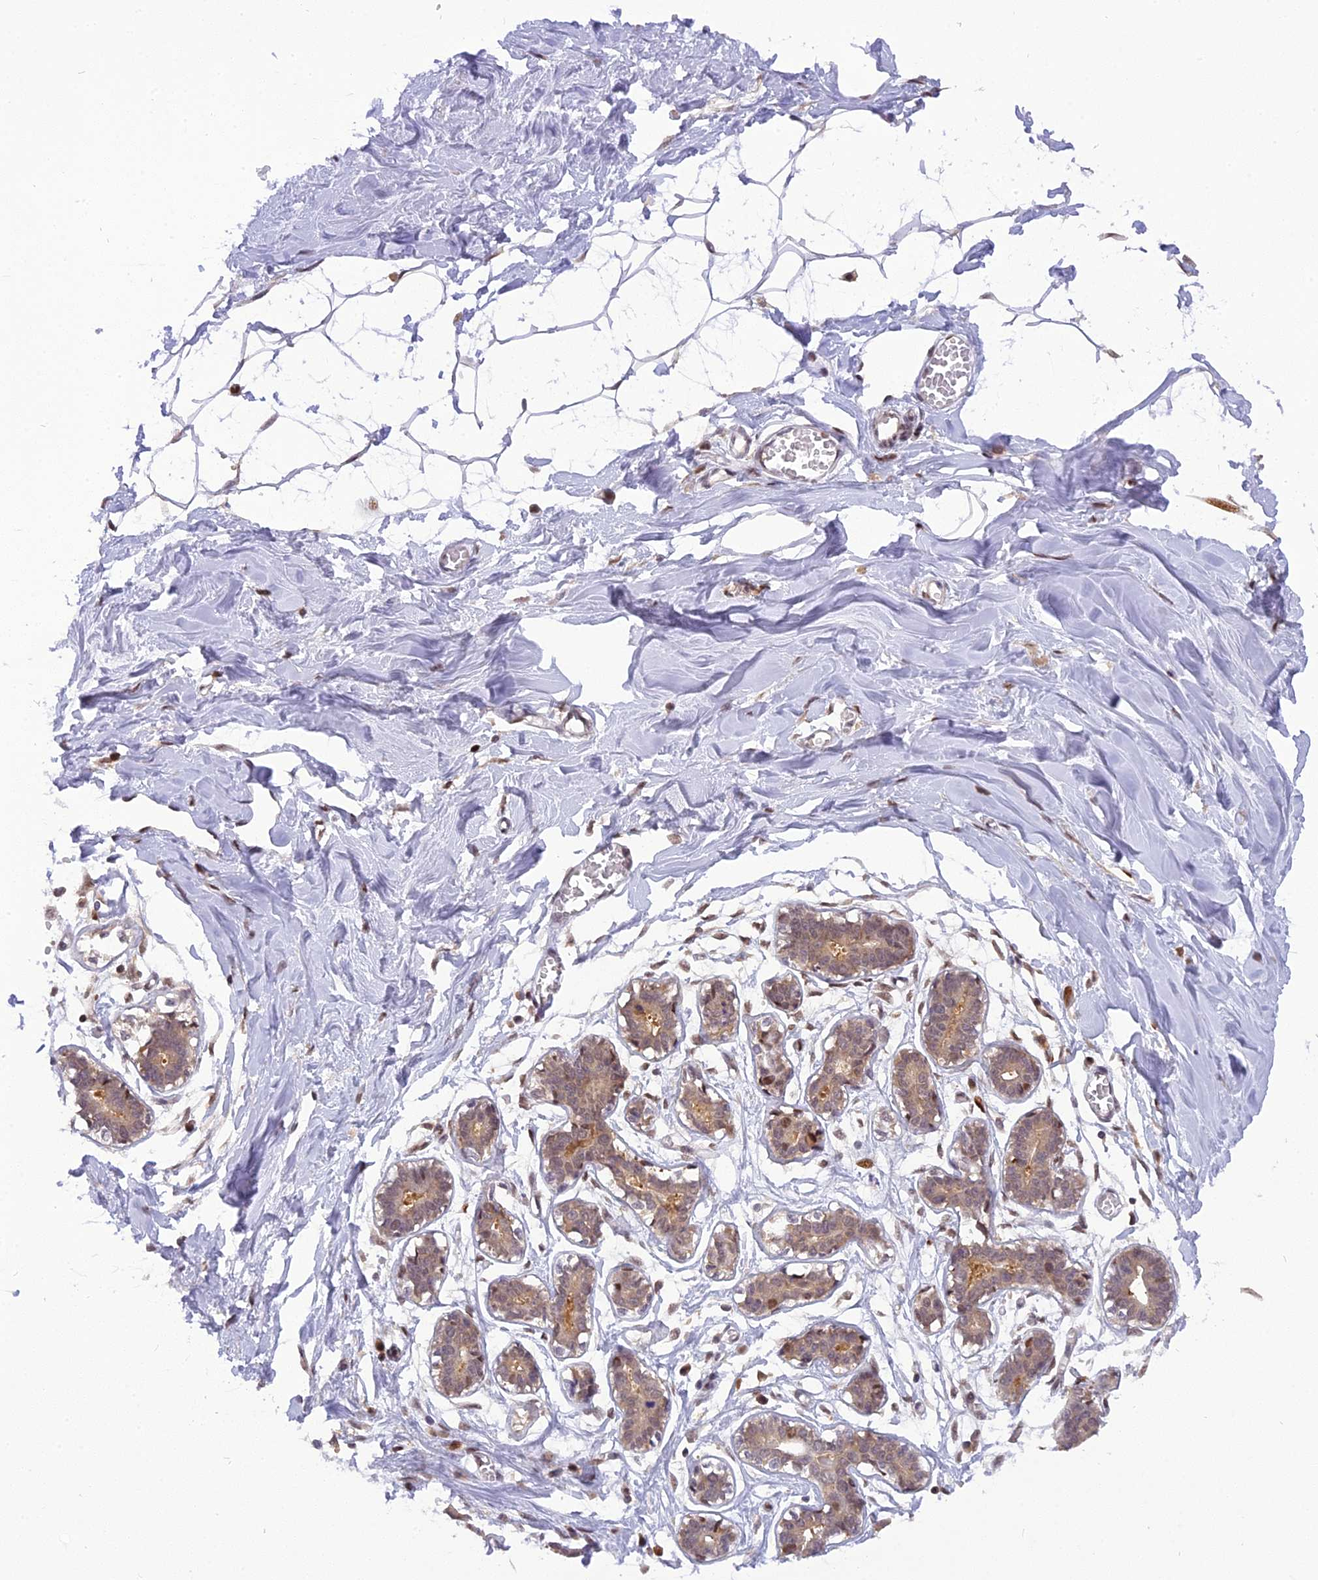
{"staining": {"intensity": "weak", "quantity": ">75%", "location": "nuclear"}, "tissue": "breast", "cell_type": "Adipocytes", "image_type": "normal", "snomed": [{"axis": "morphology", "description": "Normal tissue, NOS"}, {"axis": "topography", "description": "Breast"}], "caption": "This photomicrograph demonstrates benign breast stained with immunohistochemistry to label a protein in brown. The nuclear of adipocytes show weak positivity for the protein. Nuclei are counter-stained blue.", "gene": "RABGGTA", "patient": {"sex": "female", "age": 27}}